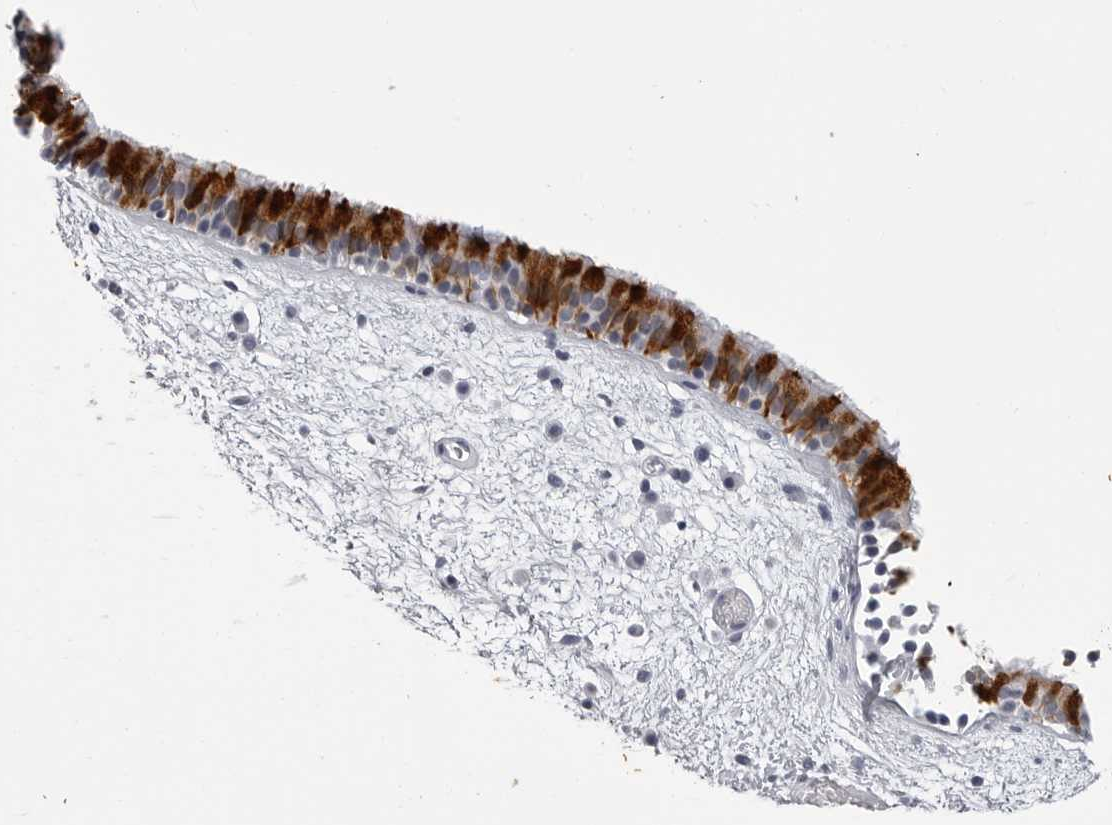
{"staining": {"intensity": "strong", "quantity": "<25%", "location": "cytoplasmic/membranous"}, "tissue": "nasopharynx", "cell_type": "Respiratory epithelial cells", "image_type": "normal", "snomed": [{"axis": "morphology", "description": "Normal tissue, NOS"}, {"axis": "morphology", "description": "Inflammation, NOS"}, {"axis": "topography", "description": "Nasopharynx"}], "caption": "This histopathology image demonstrates unremarkable nasopharynx stained with immunohistochemistry (IHC) to label a protein in brown. The cytoplasmic/membranous of respiratory epithelial cells show strong positivity for the protein. Nuclei are counter-stained blue.", "gene": "BPIFA1", "patient": {"sex": "male", "age": 48}}